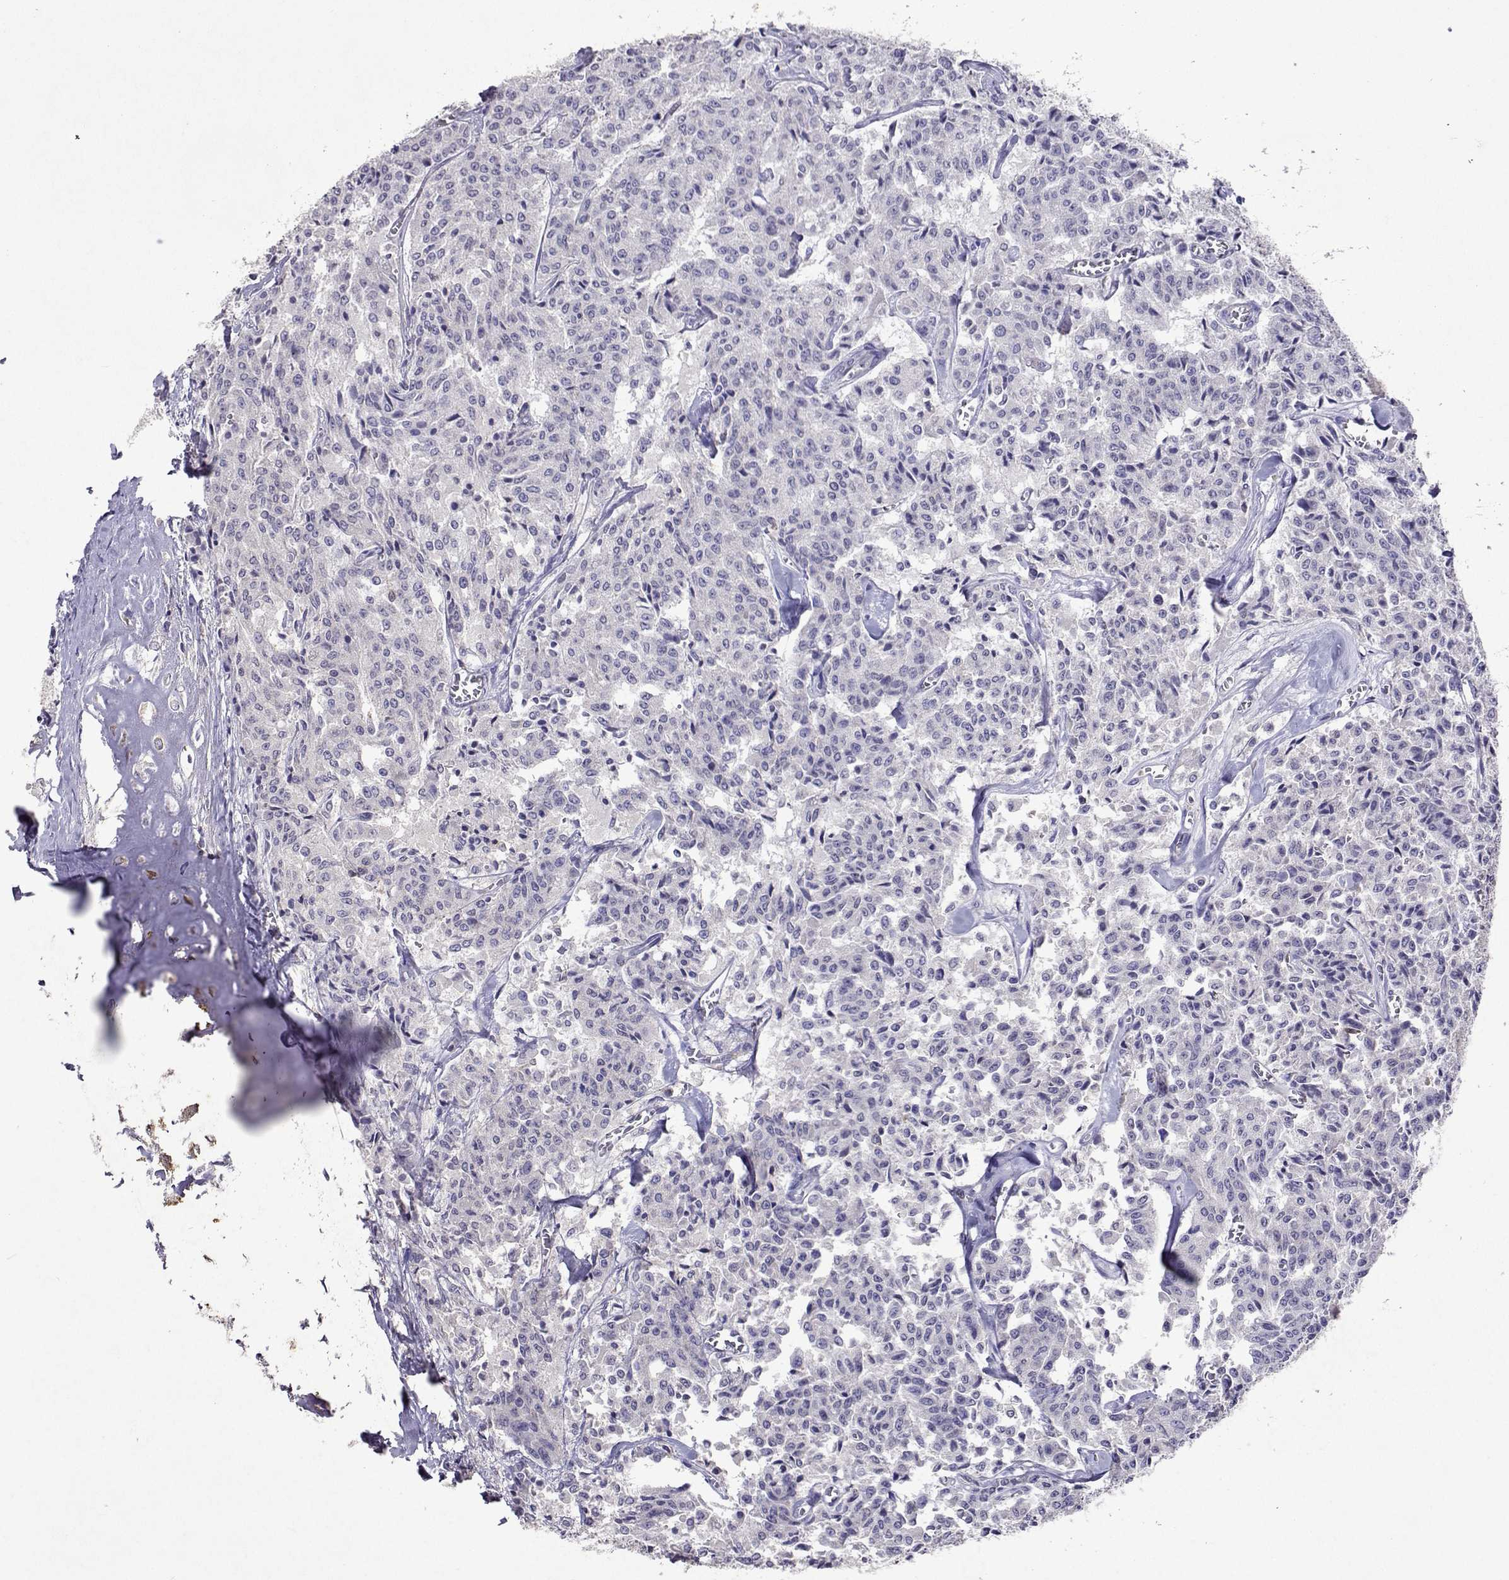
{"staining": {"intensity": "negative", "quantity": "none", "location": "none"}, "tissue": "carcinoid", "cell_type": "Tumor cells", "image_type": "cancer", "snomed": [{"axis": "morphology", "description": "Carcinoid, malignant, NOS"}, {"axis": "topography", "description": "Lung"}], "caption": "The immunohistochemistry photomicrograph has no significant expression in tumor cells of carcinoid (malignant) tissue.", "gene": "APAF1", "patient": {"sex": "male", "age": 71}}